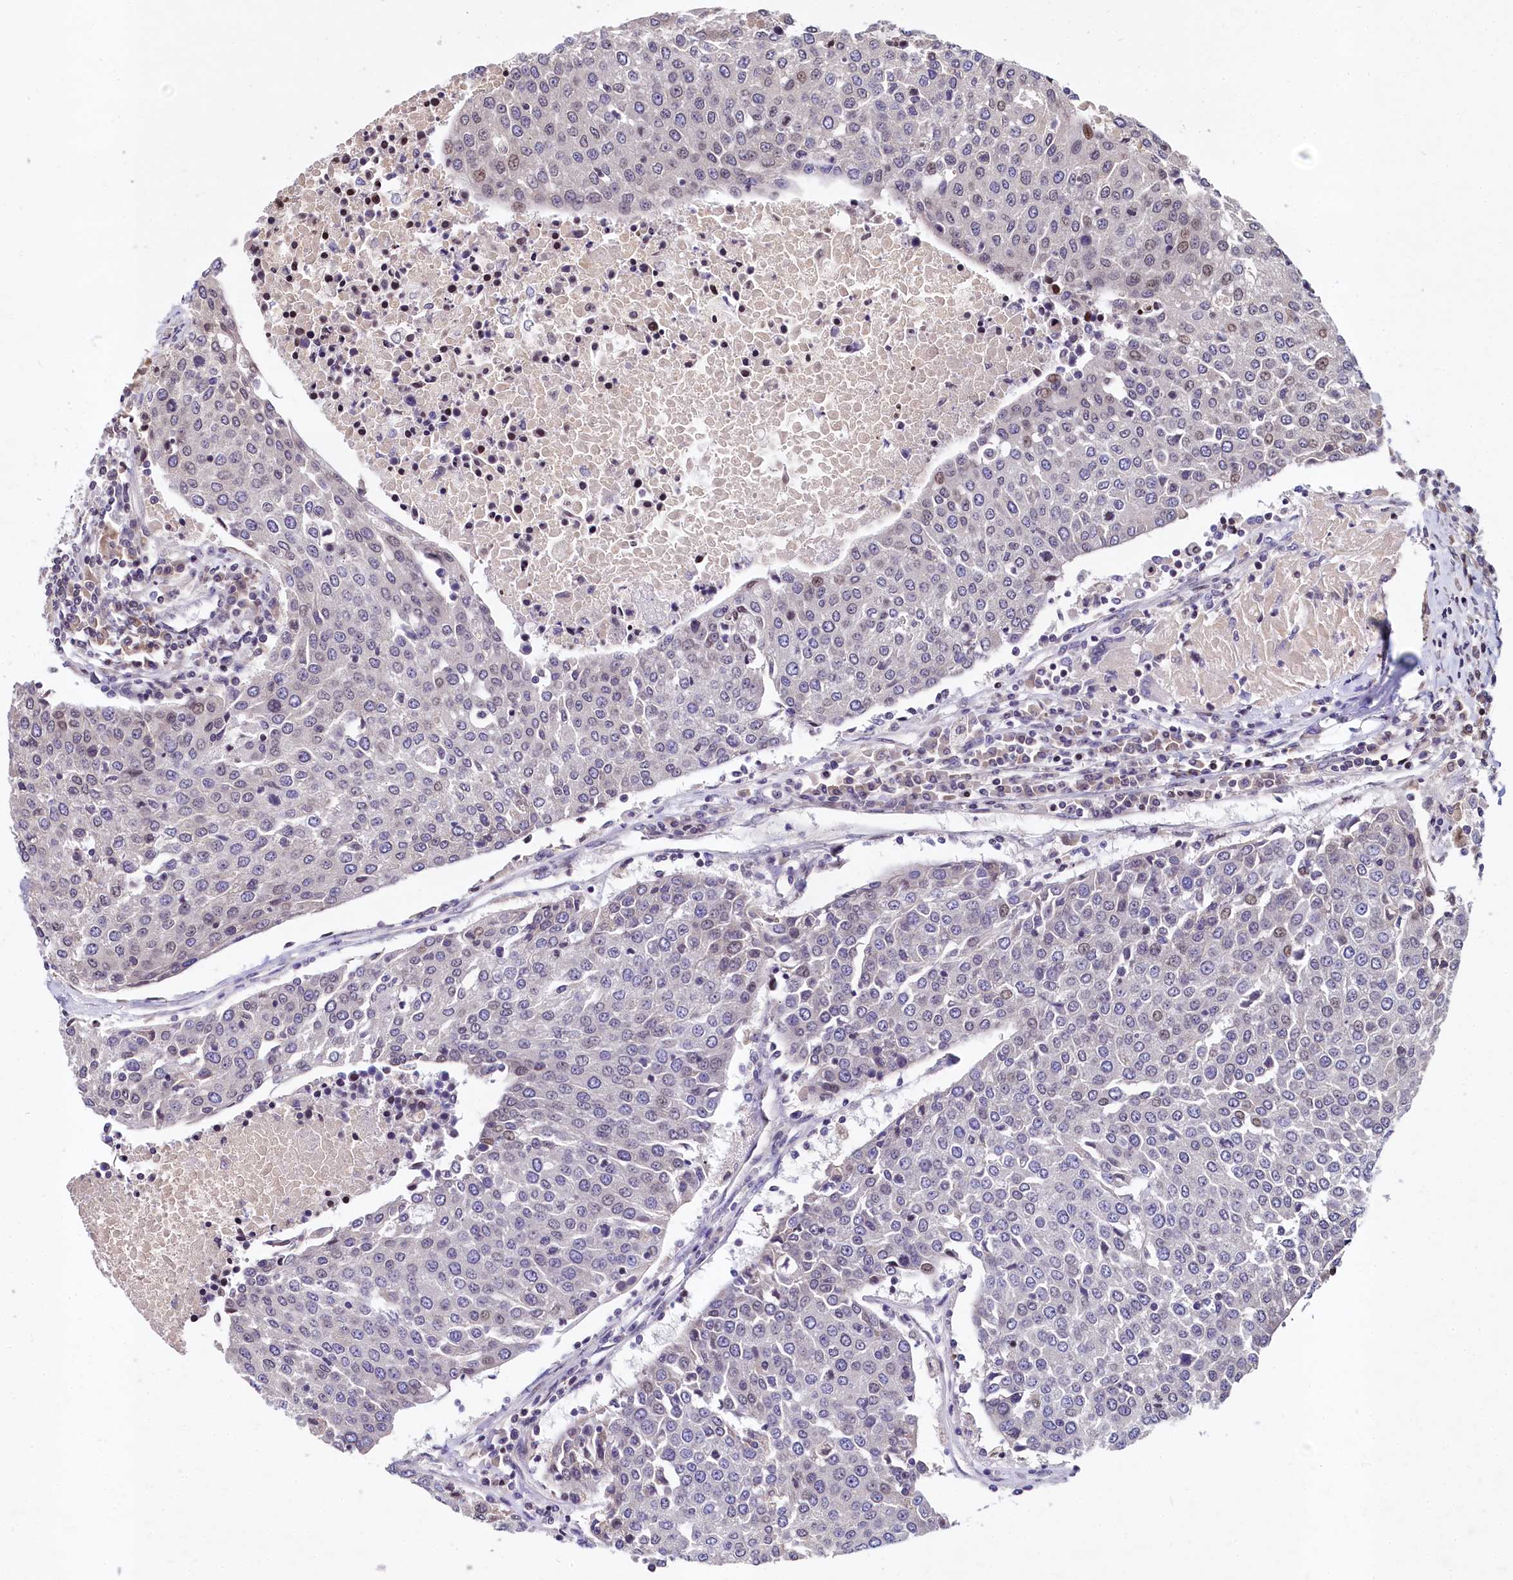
{"staining": {"intensity": "negative", "quantity": "none", "location": "none"}, "tissue": "urothelial cancer", "cell_type": "Tumor cells", "image_type": "cancer", "snomed": [{"axis": "morphology", "description": "Urothelial carcinoma, High grade"}, {"axis": "topography", "description": "Urinary bladder"}], "caption": "There is no significant expression in tumor cells of urothelial cancer.", "gene": "FAM217B", "patient": {"sex": "female", "age": 85}}